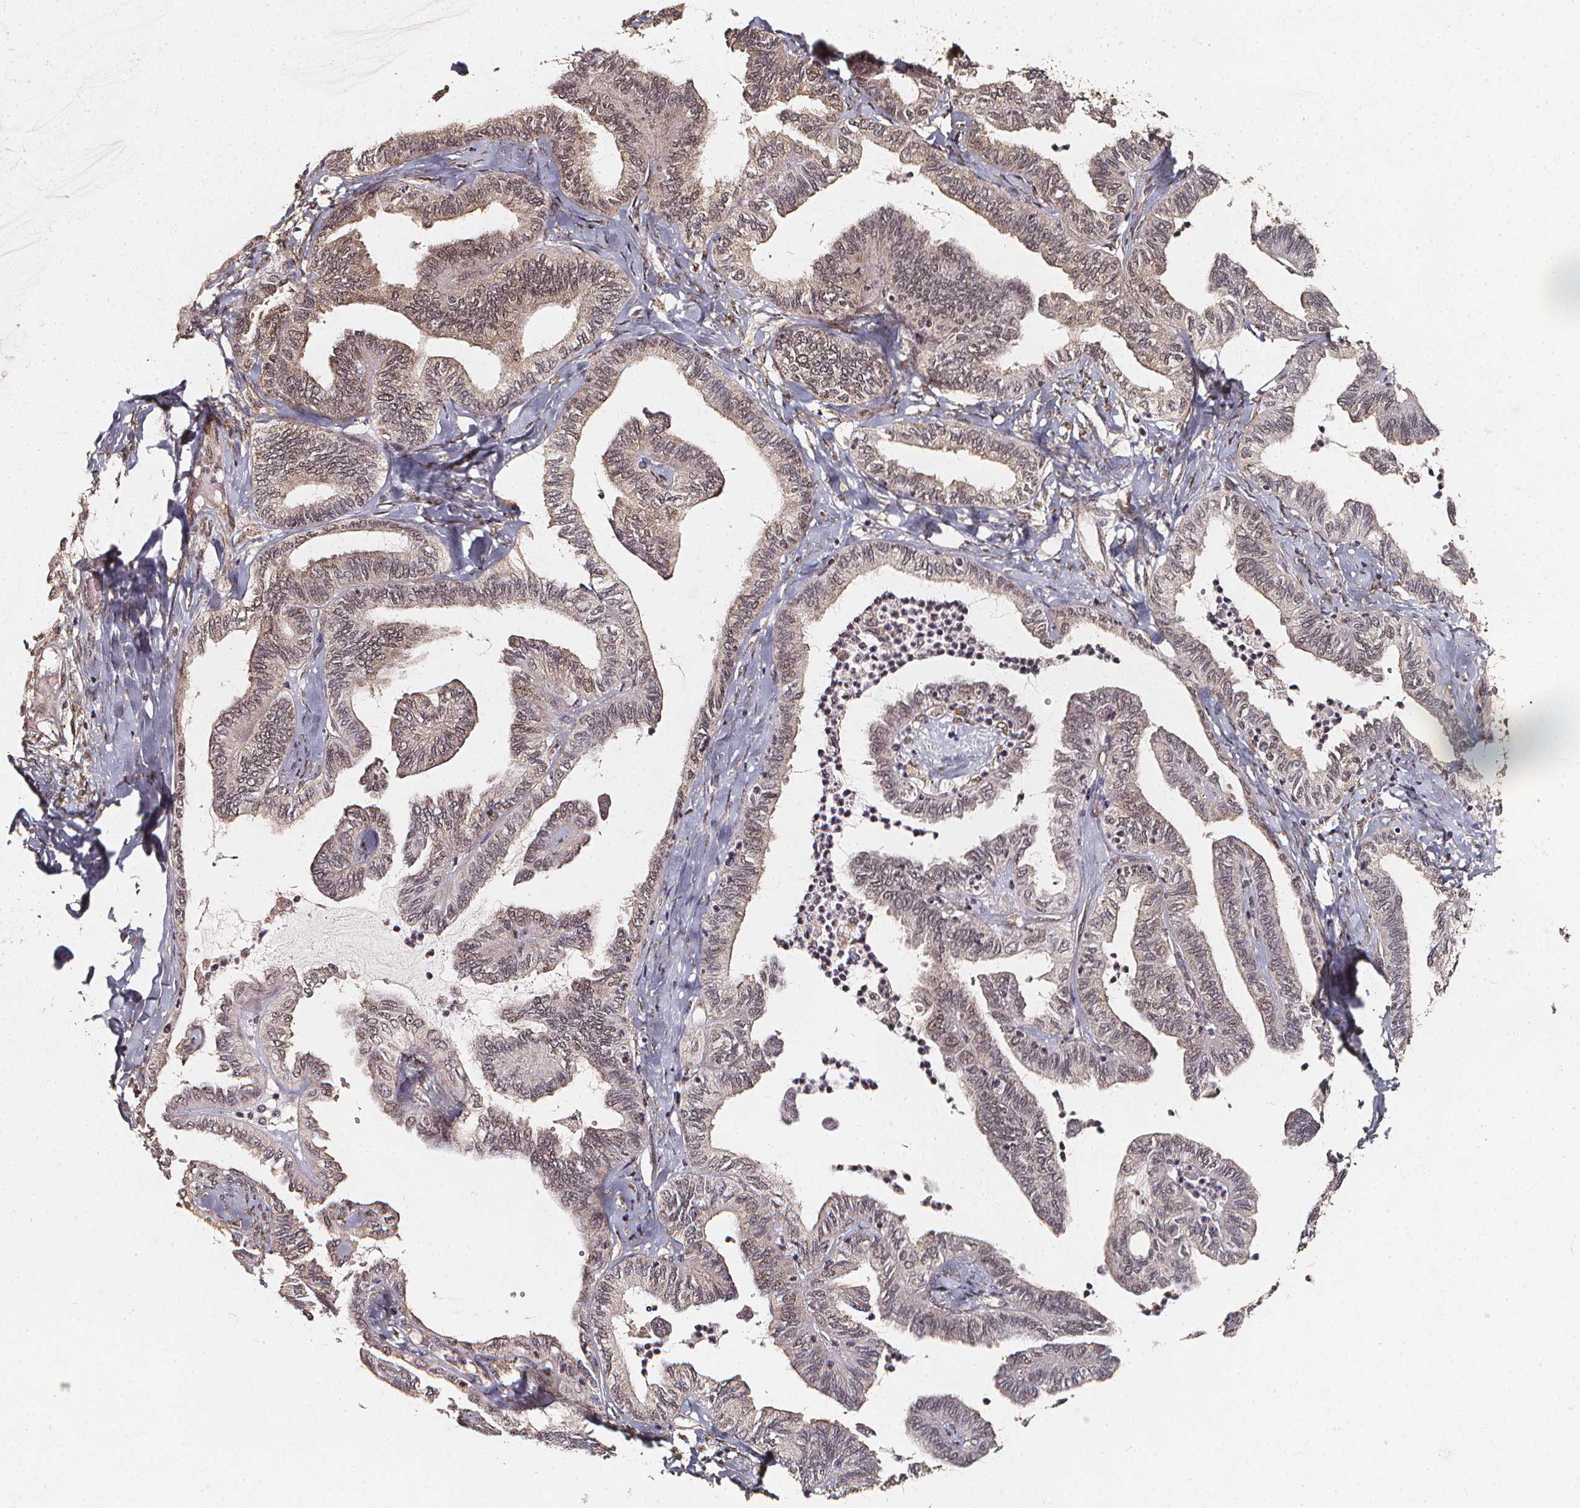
{"staining": {"intensity": "weak", "quantity": ">75%", "location": "cytoplasmic/membranous,nuclear"}, "tissue": "ovarian cancer", "cell_type": "Tumor cells", "image_type": "cancer", "snomed": [{"axis": "morphology", "description": "Carcinoma, endometroid"}, {"axis": "topography", "description": "Ovary"}], "caption": "Human ovarian endometroid carcinoma stained for a protein (brown) demonstrates weak cytoplasmic/membranous and nuclear positive expression in about >75% of tumor cells.", "gene": "SMN1", "patient": {"sex": "female", "age": 70}}